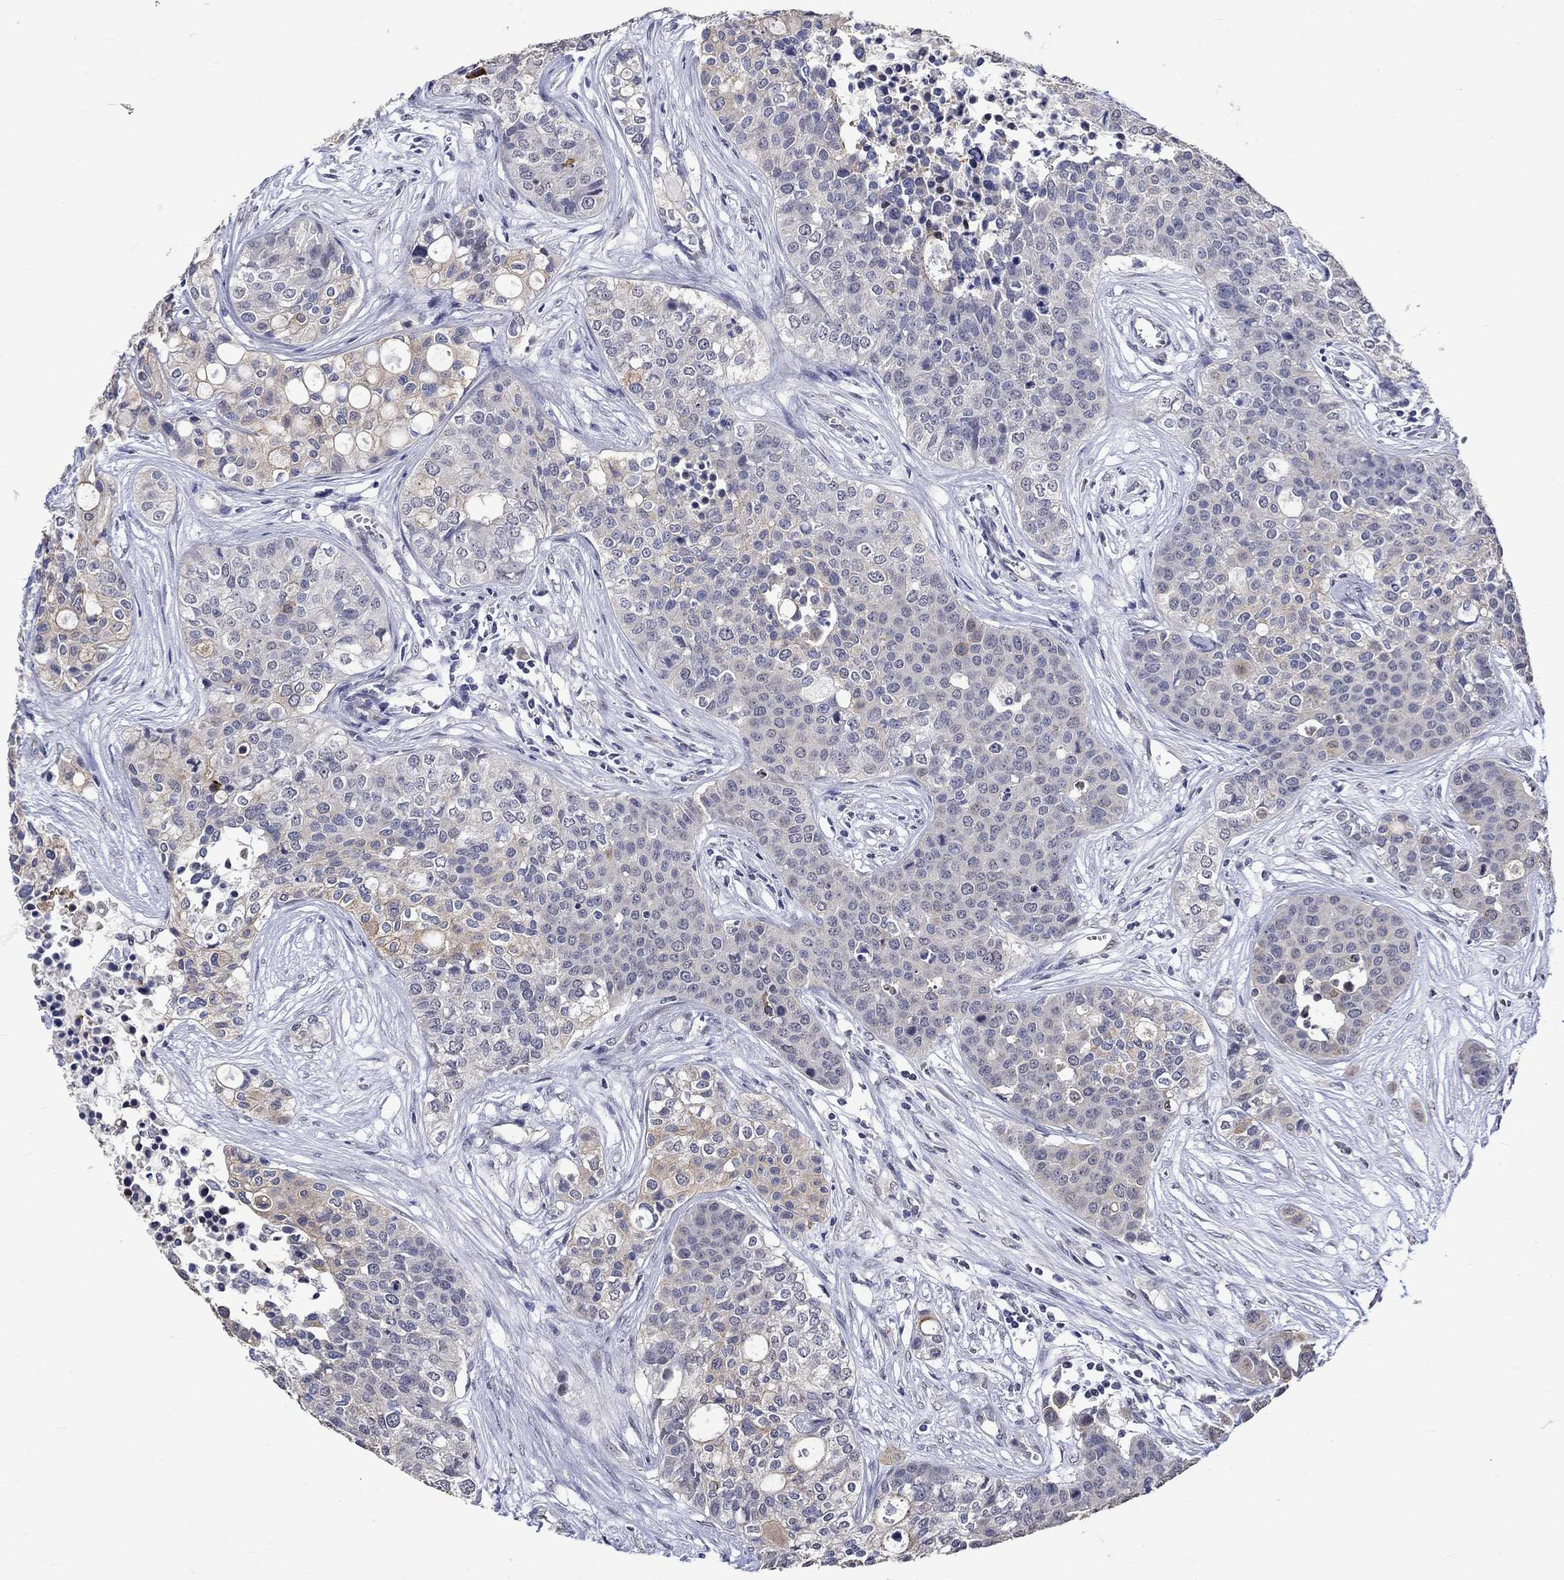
{"staining": {"intensity": "weak", "quantity": "<25%", "location": "cytoplasmic/membranous"}, "tissue": "carcinoid", "cell_type": "Tumor cells", "image_type": "cancer", "snomed": [{"axis": "morphology", "description": "Carcinoid, malignant, NOS"}, {"axis": "topography", "description": "Colon"}], "caption": "Carcinoid (malignant) was stained to show a protein in brown. There is no significant staining in tumor cells. The staining is performed using DAB brown chromogen with nuclei counter-stained in using hematoxylin.", "gene": "DDX3Y", "patient": {"sex": "male", "age": 81}}